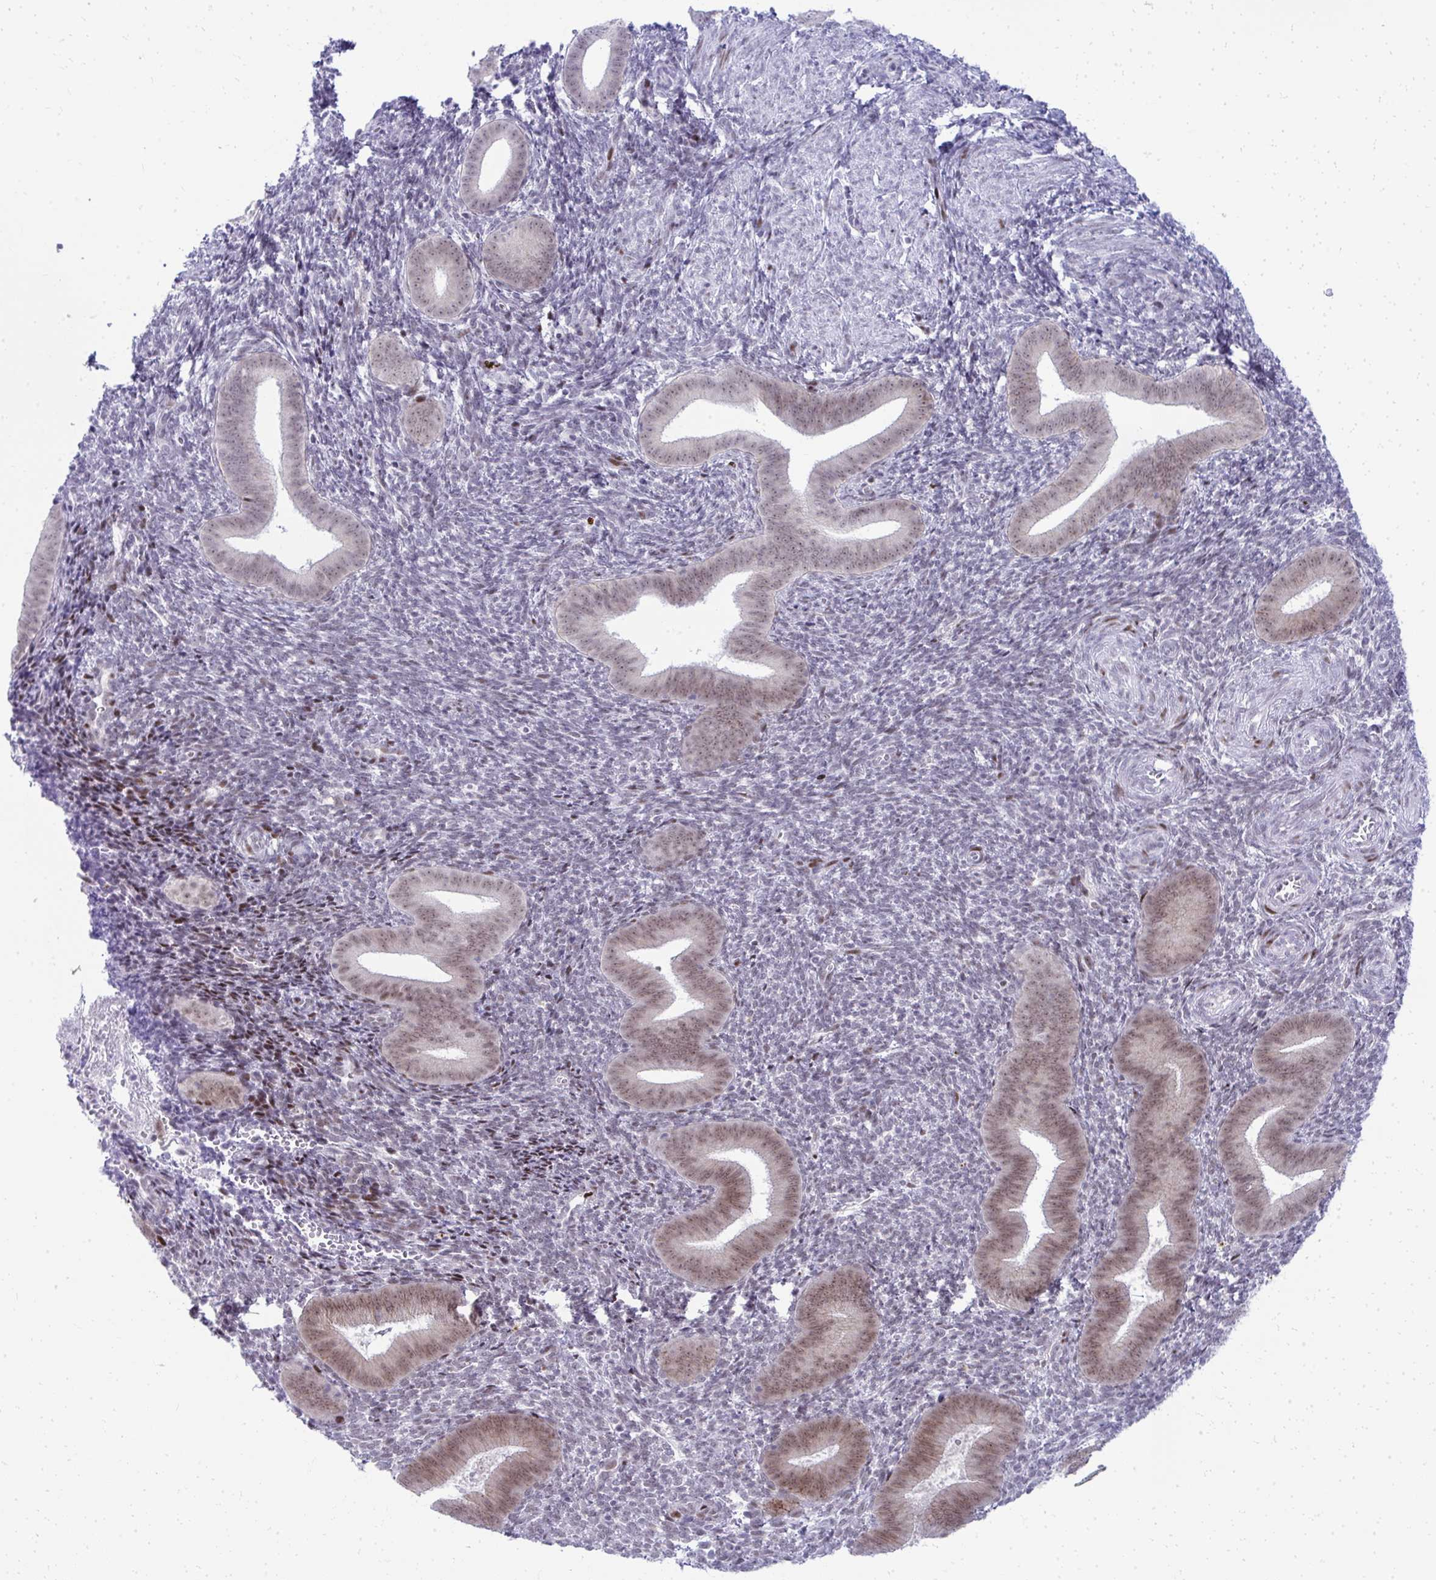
{"staining": {"intensity": "moderate", "quantity": "<25%", "location": "nuclear"}, "tissue": "endometrium", "cell_type": "Cells in endometrial stroma", "image_type": "normal", "snomed": [{"axis": "morphology", "description": "Normal tissue, NOS"}, {"axis": "topography", "description": "Endometrium"}], "caption": "This is a photomicrograph of IHC staining of normal endometrium, which shows moderate positivity in the nuclear of cells in endometrial stroma.", "gene": "GLDN", "patient": {"sex": "female", "age": 25}}